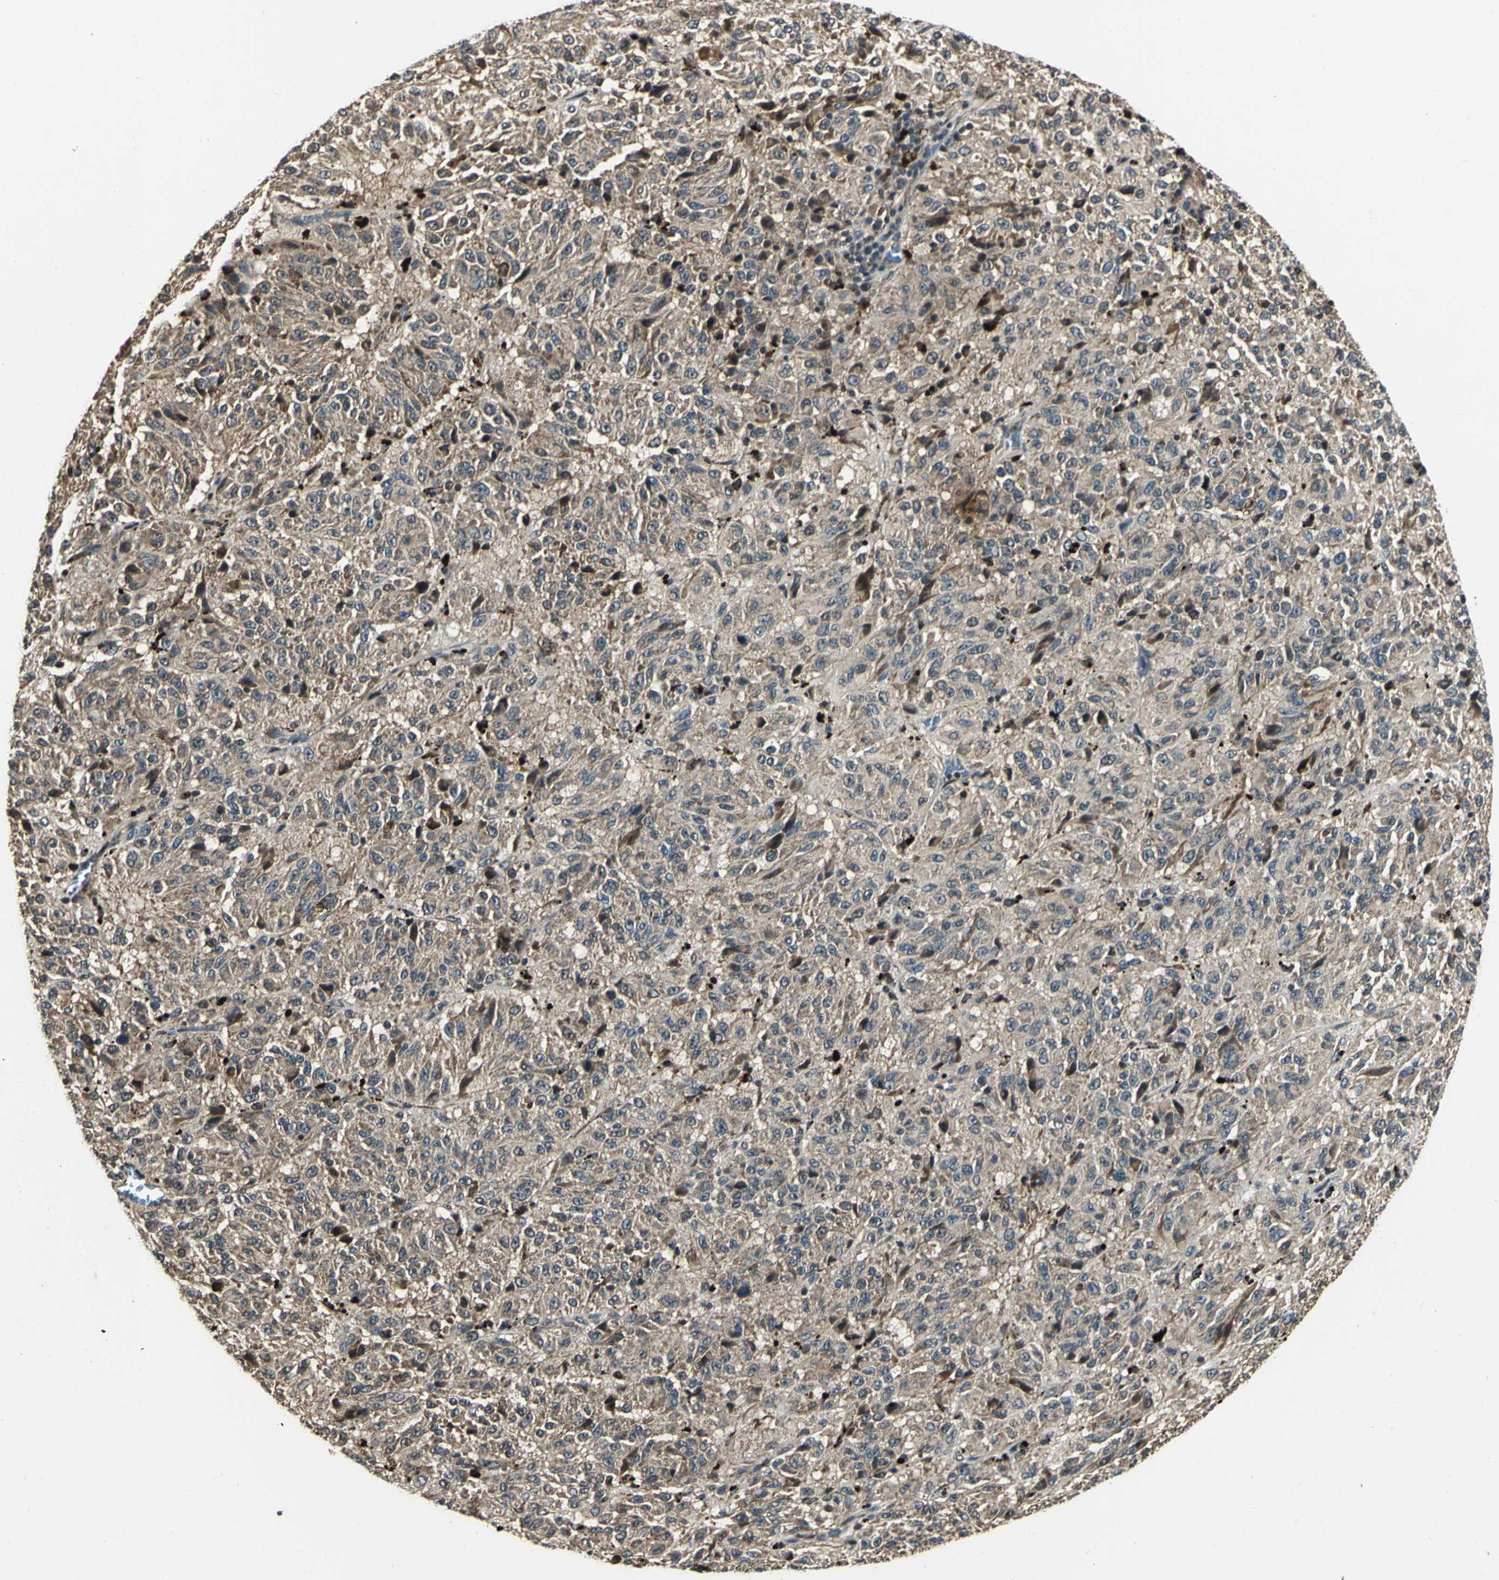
{"staining": {"intensity": "moderate", "quantity": ">75%", "location": "cytoplasmic/membranous"}, "tissue": "melanoma", "cell_type": "Tumor cells", "image_type": "cancer", "snomed": [{"axis": "morphology", "description": "Malignant melanoma, Metastatic site"}, {"axis": "topography", "description": "Lung"}], "caption": "Human melanoma stained with a protein marker demonstrates moderate staining in tumor cells.", "gene": "PPP1R13L", "patient": {"sex": "male", "age": 64}}